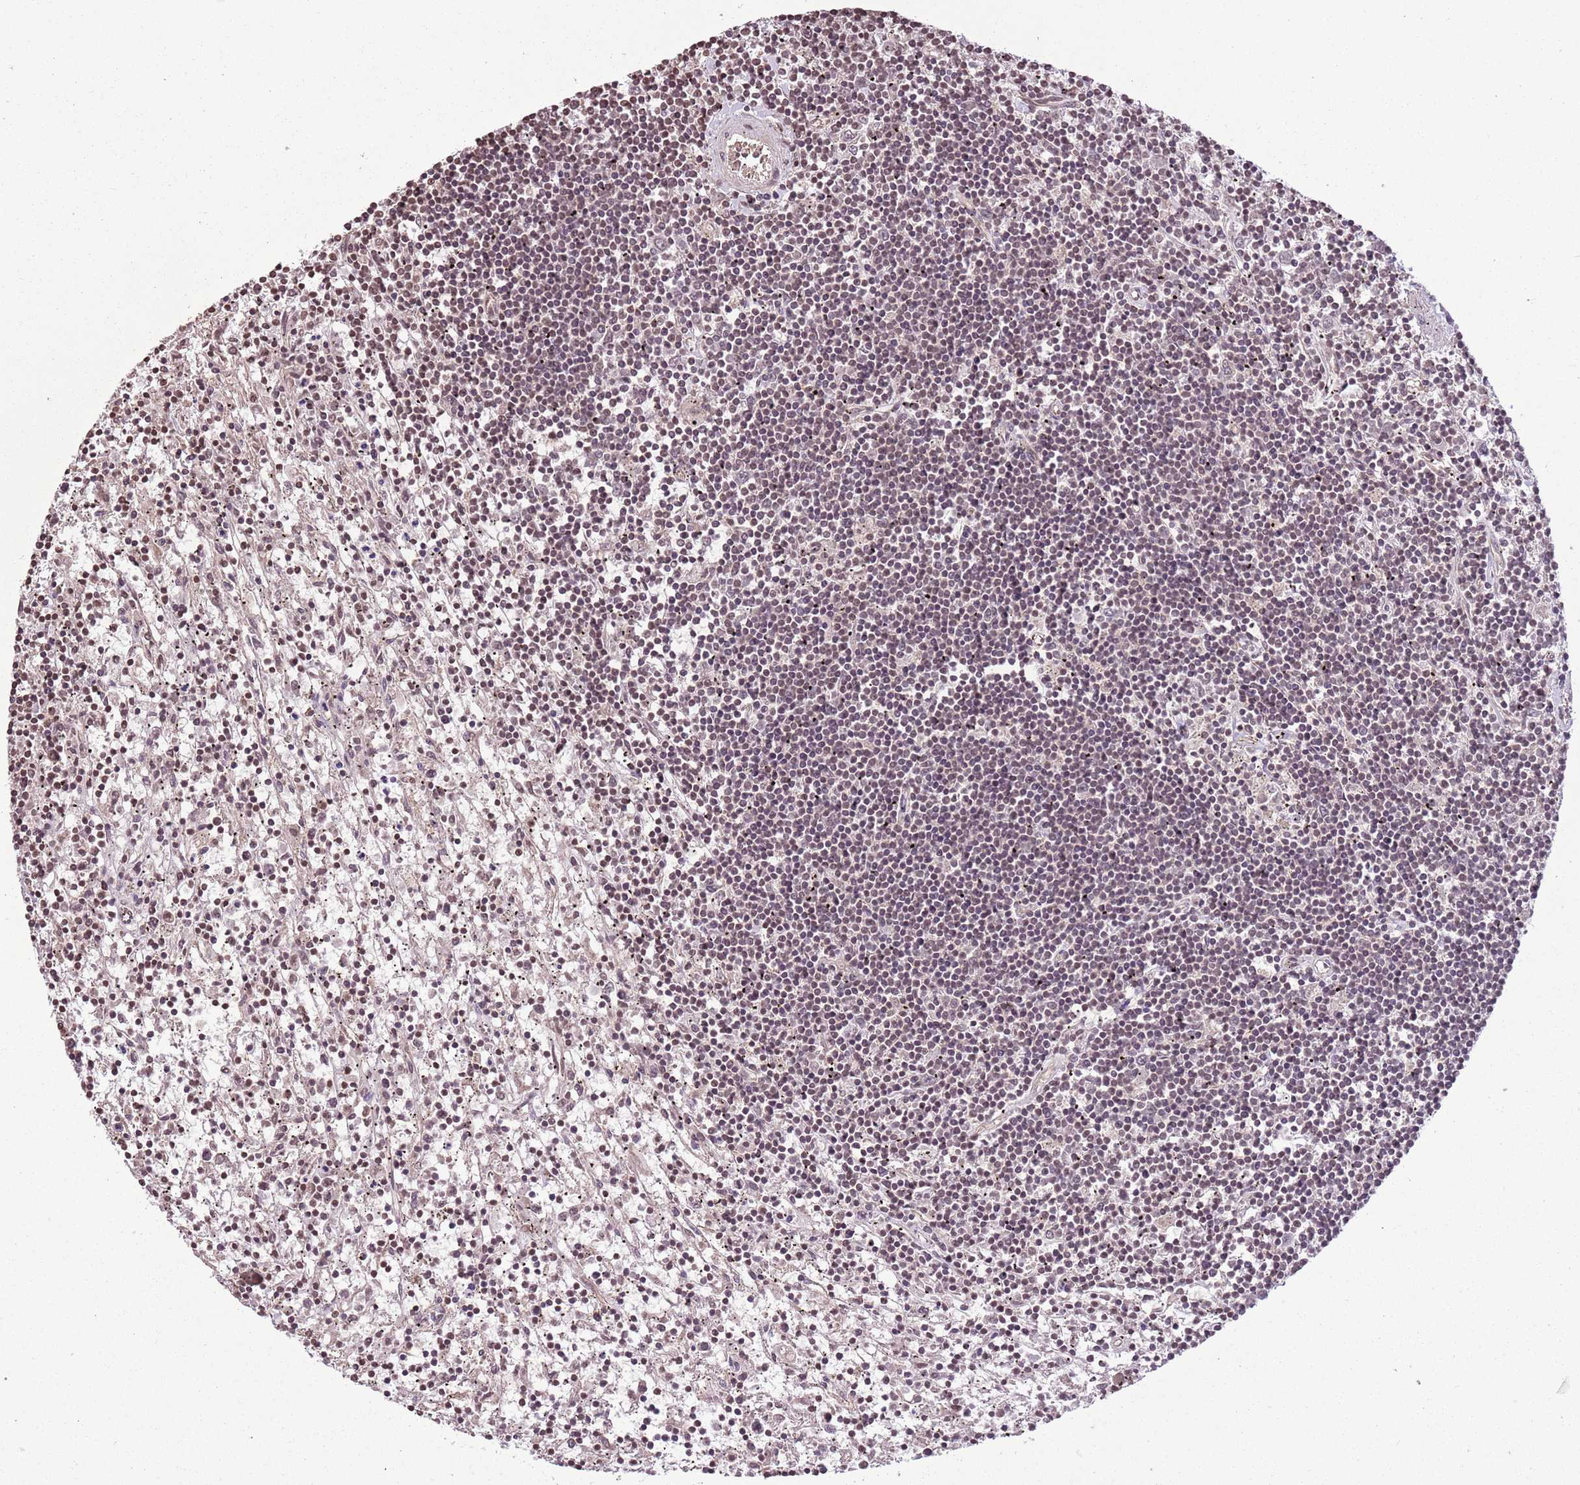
{"staining": {"intensity": "weak", "quantity": ">75%", "location": "nuclear"}, "tissue": "lymphoma", "cell_type": "Tumor cells", "image_type": "cancer", "snomed": [{"axis": "morphology", "description": "Malignant lymphoma, non-Hodgkin's type, Low grade"}, {"axis": "topography", "description": "Spleen"}], "caption": "Protein expression analysis of malignant lymphoma, non-Hodgkin's type (low-grade) displays weak nuclear expression in approximately >75% of tumor cells.", "gene": "CAPN9", "patient": {"sex": "male", "age": 76}}